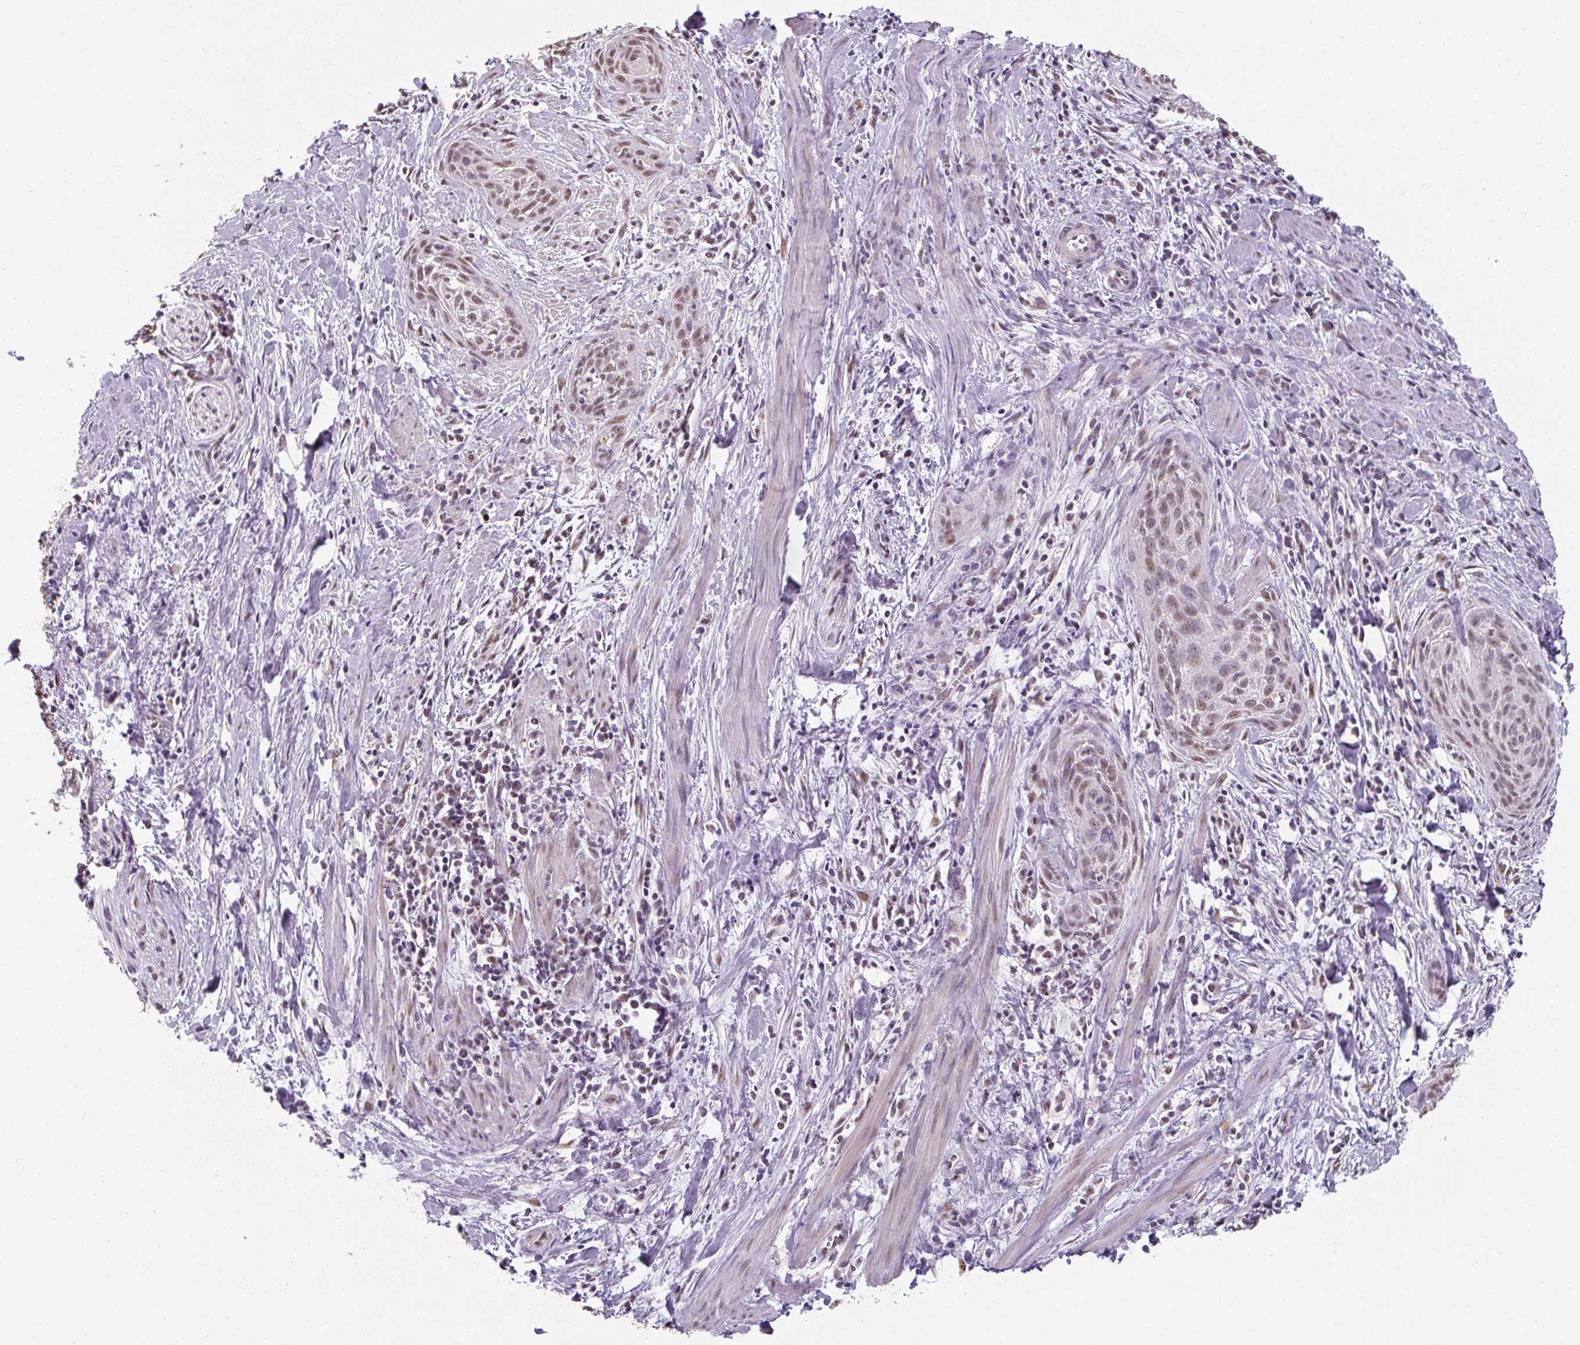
{"staining": {"intensity": "moderate", "quantity": ">75%", "location": "nuclear"}, "tissue": "cervical cancer", "cell_type": "Tumor cells", "image_type": "cancer", "snomed": [{"axis": "morphology", "description": "Squamous cell carcinoma, NOS"}, {"axis": "topography", "description": "Cervix"}], "caption": "Cervical squamous cell carcinoma stained with immunohistochemistry (IHC) reveals moderate nuclear positivity in about >75% of tumor cells. The staining was performed using DAB to visualize the protein expression in brown, while the nuclei were stained in blue with hematoxylin (Magnification: 20x).", "gene": "ZFTRAF1", "patient": {"sex": "female", "age": 55}}